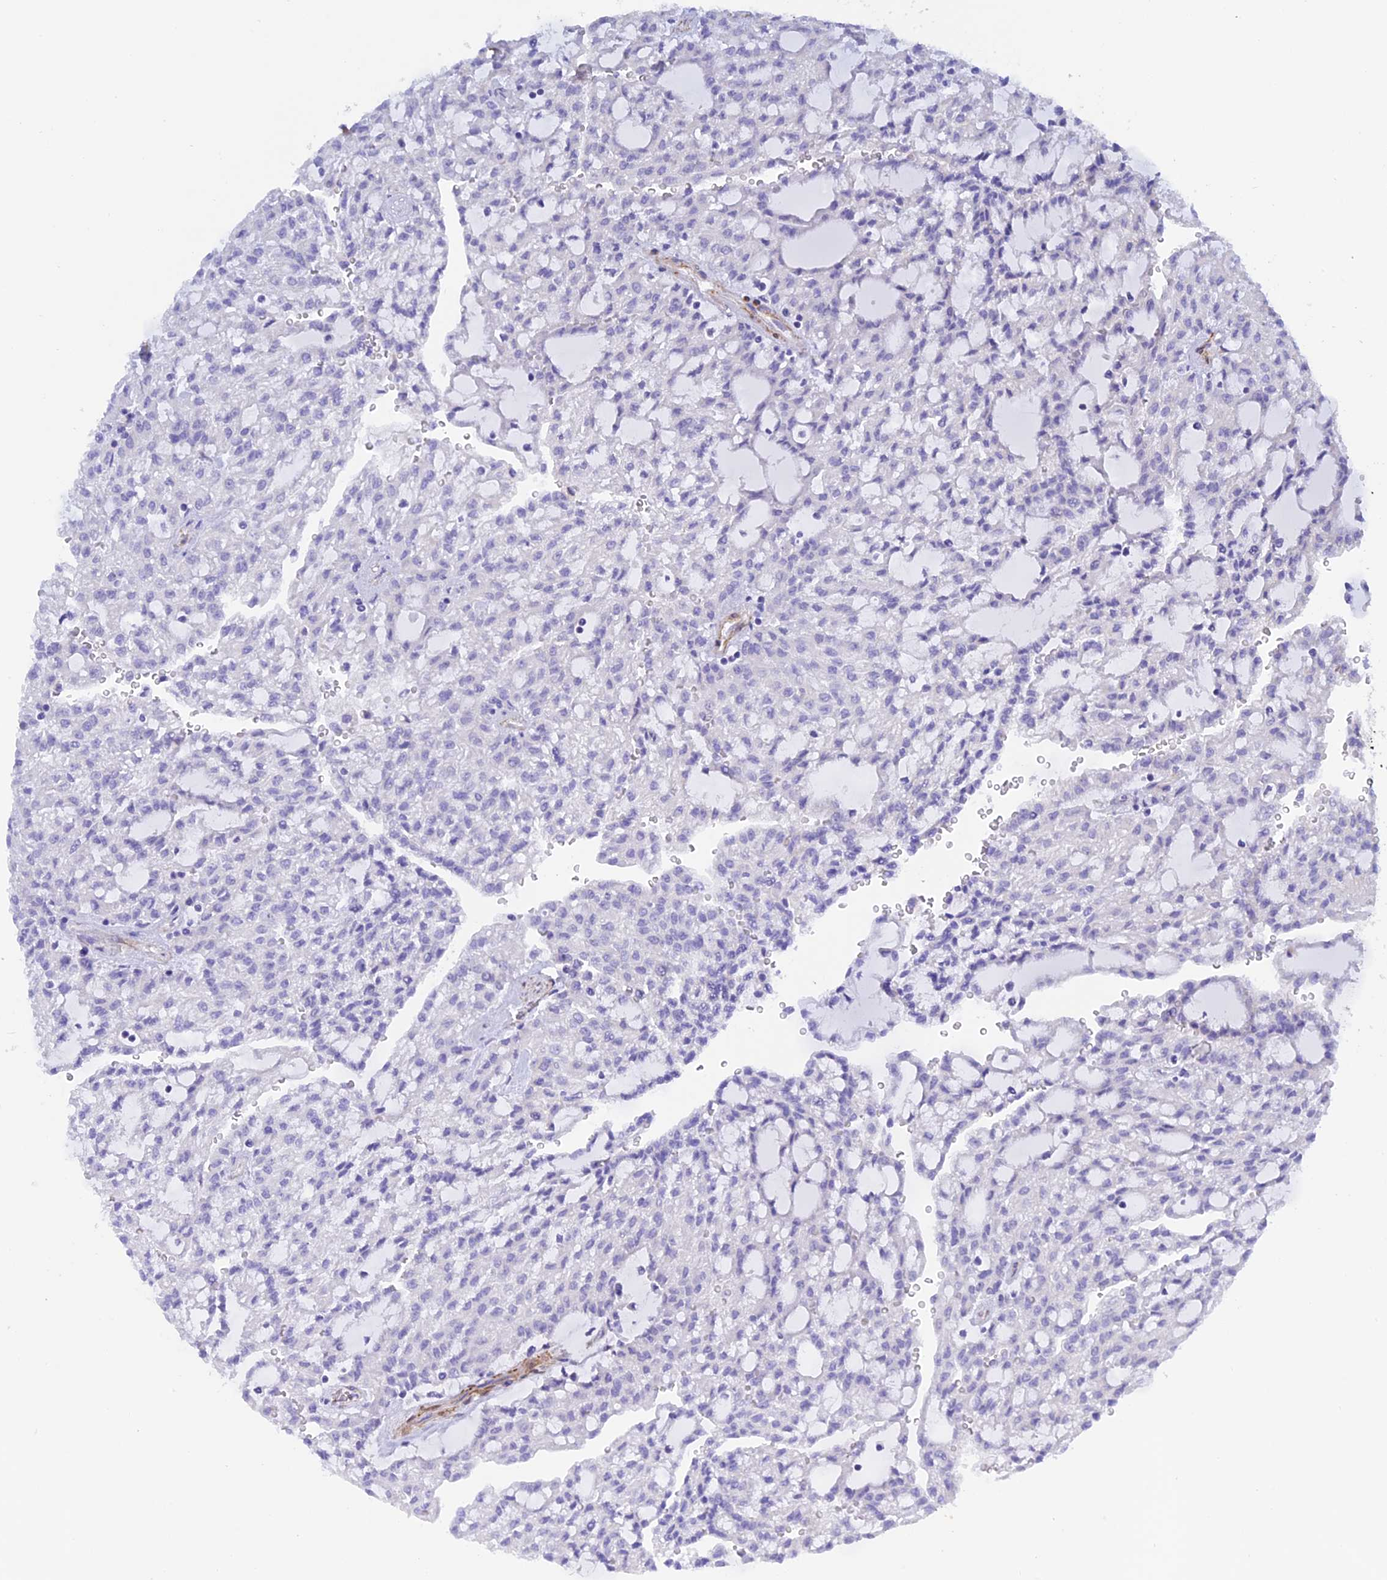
{"staining": {"intensity": "negative", "quantity": "none", "location": "none"}, "tissue": "renal cancer", "cell_type": "Tumor cells", "image_type": "cancer", "snomed": [{"axis": "morphology", "description": "Adenocarcinoma, NOS"}, {"axis": "topography", "description": "Kidney"}], "caption": "Tumor cells are negative for protein expression in human renal cancer.", "gene": "ZDHHC16", "patient": {"sex": "male", "age": 63}}